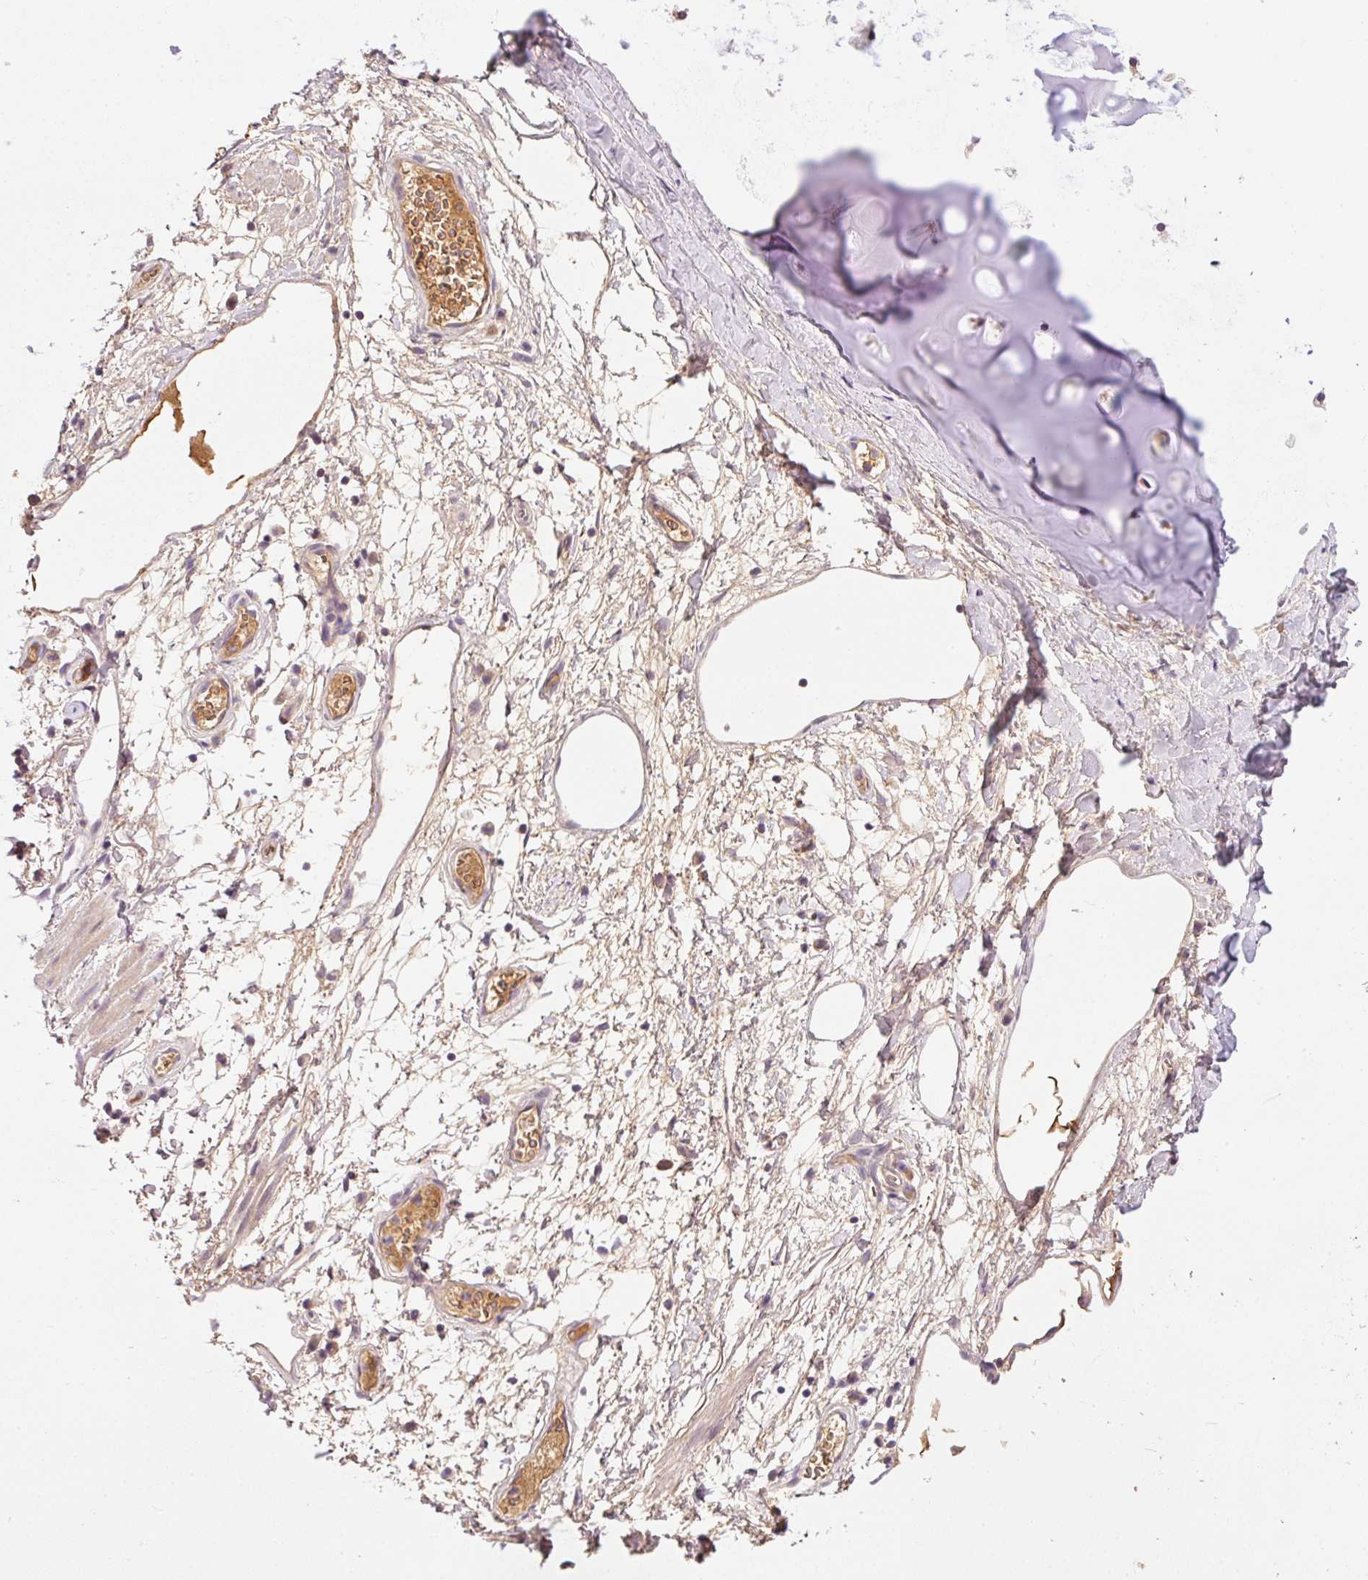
{"staining": {"intensity": "moderate", "quantity": "25%-75%", "location": "cytoplasmic/membranous"}, "tissue": "soft tissue", "cell_type": "Chondrocytes", "image_type": "normal", "snomed": [{"axis": "morphology", "description": "Normal tissue, NOS"}, {"axis": "topography", "description": "Cartilage tissue"}, {"axis": "topography", "description": "Bronchus"}], "caption": "Immunohistochemical staining of normal human soft tissue displays medium levels of moderate cytoplasmic/membranous staining in about 25%-75% of chondrocytes. (Brightfield microscopy of DAB IHC at high magnification).", "gene": "CMTM8", "patient": {"sex": "male", "age": 58}}